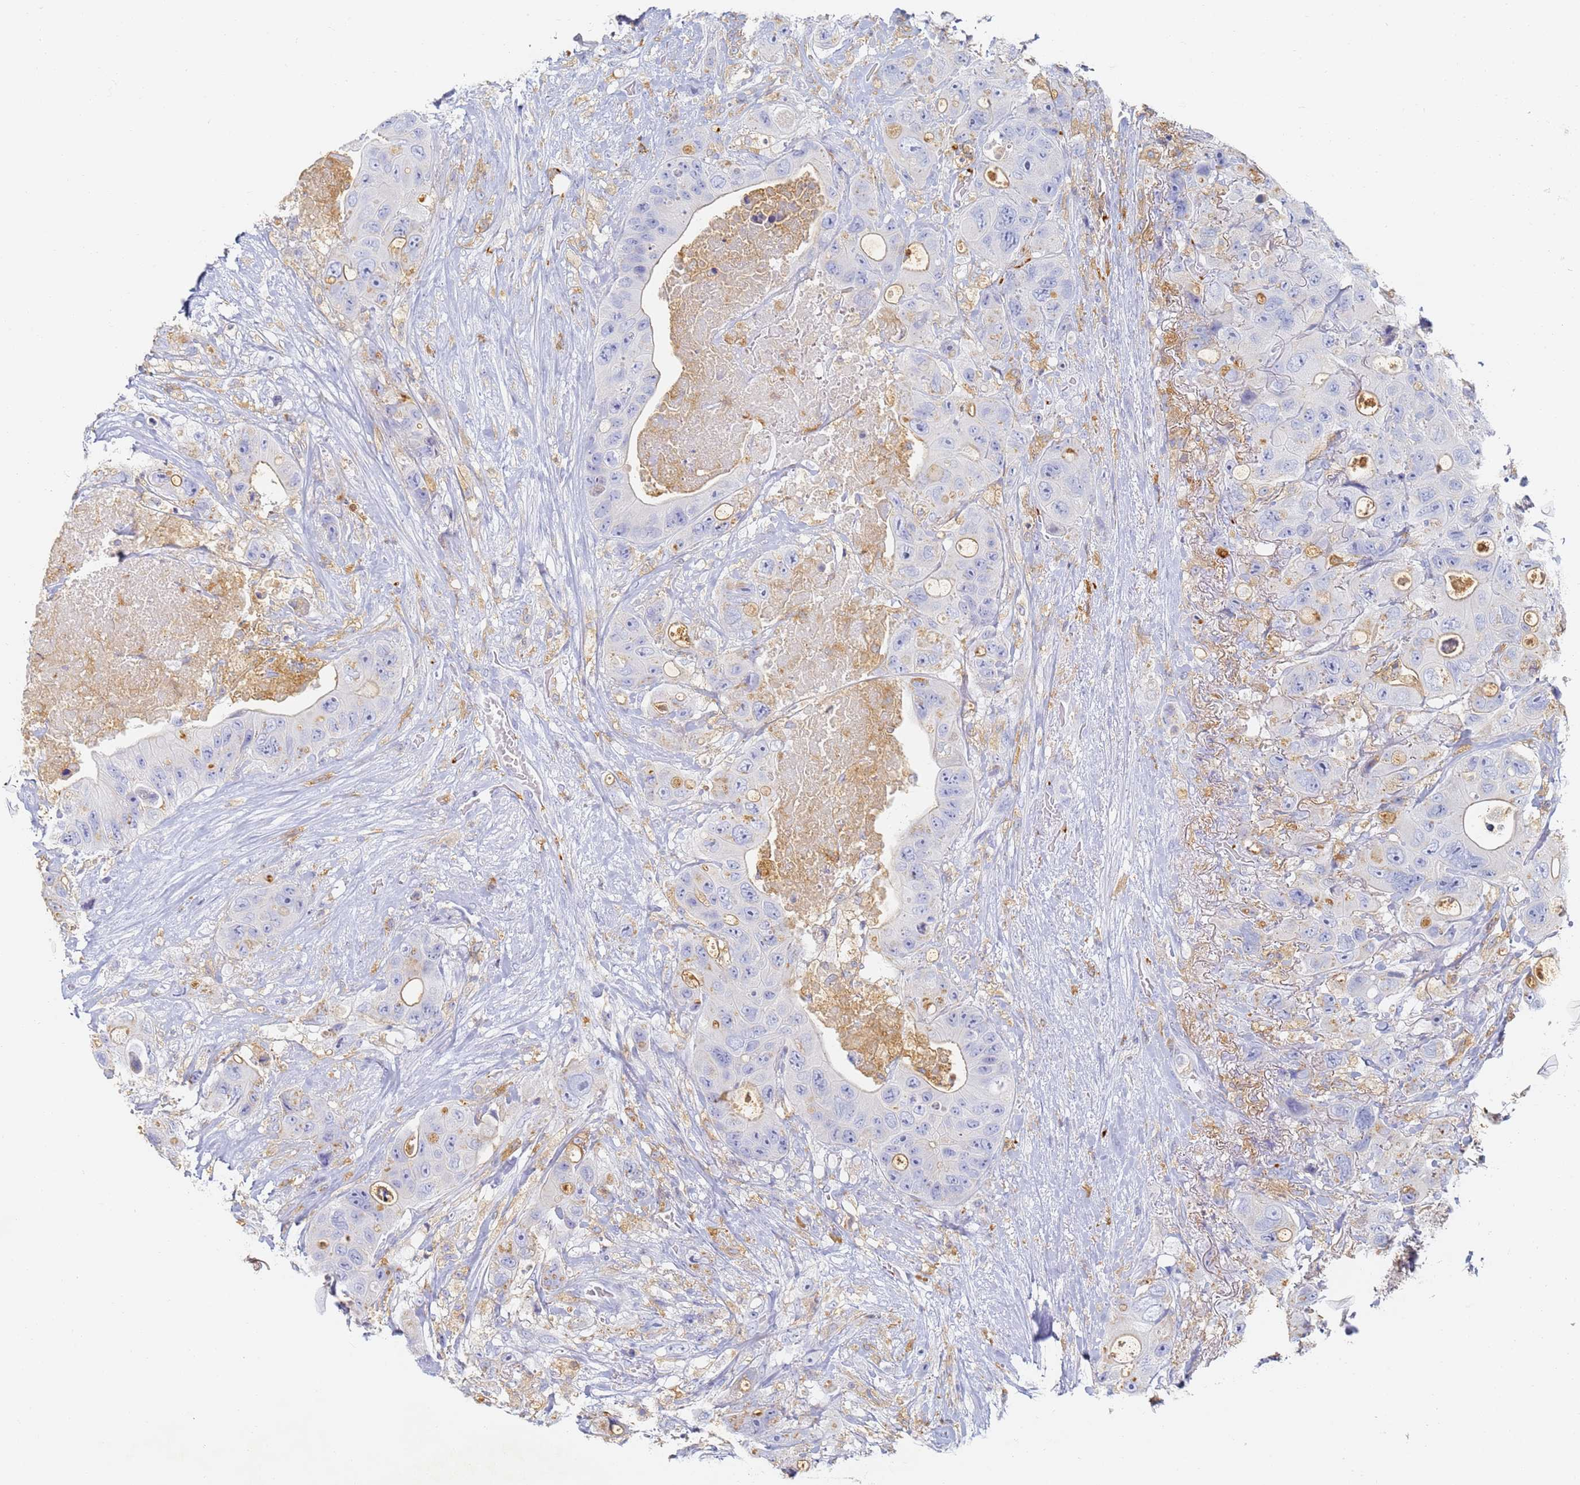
{"staining": {"intensity": "negative", "quantity": "none", "location": "none"}, "tissue": "colorectal cancer", "cell_type": "Tumor cells", "image_type": "cancer", "snomed": [{"axis": "morphology", "description": "Adenocarcinoma, NOS"}, {"axis": "topography", "description": "Colon"}], "caption": "High power microscopy photomicrograph of an IHC photomicrograph of adenocarcinoma (colorectal), revealing no significant staining in tumor cells.", "gene": "BIN2", "patient": {"sex": "female", "age": 46}}